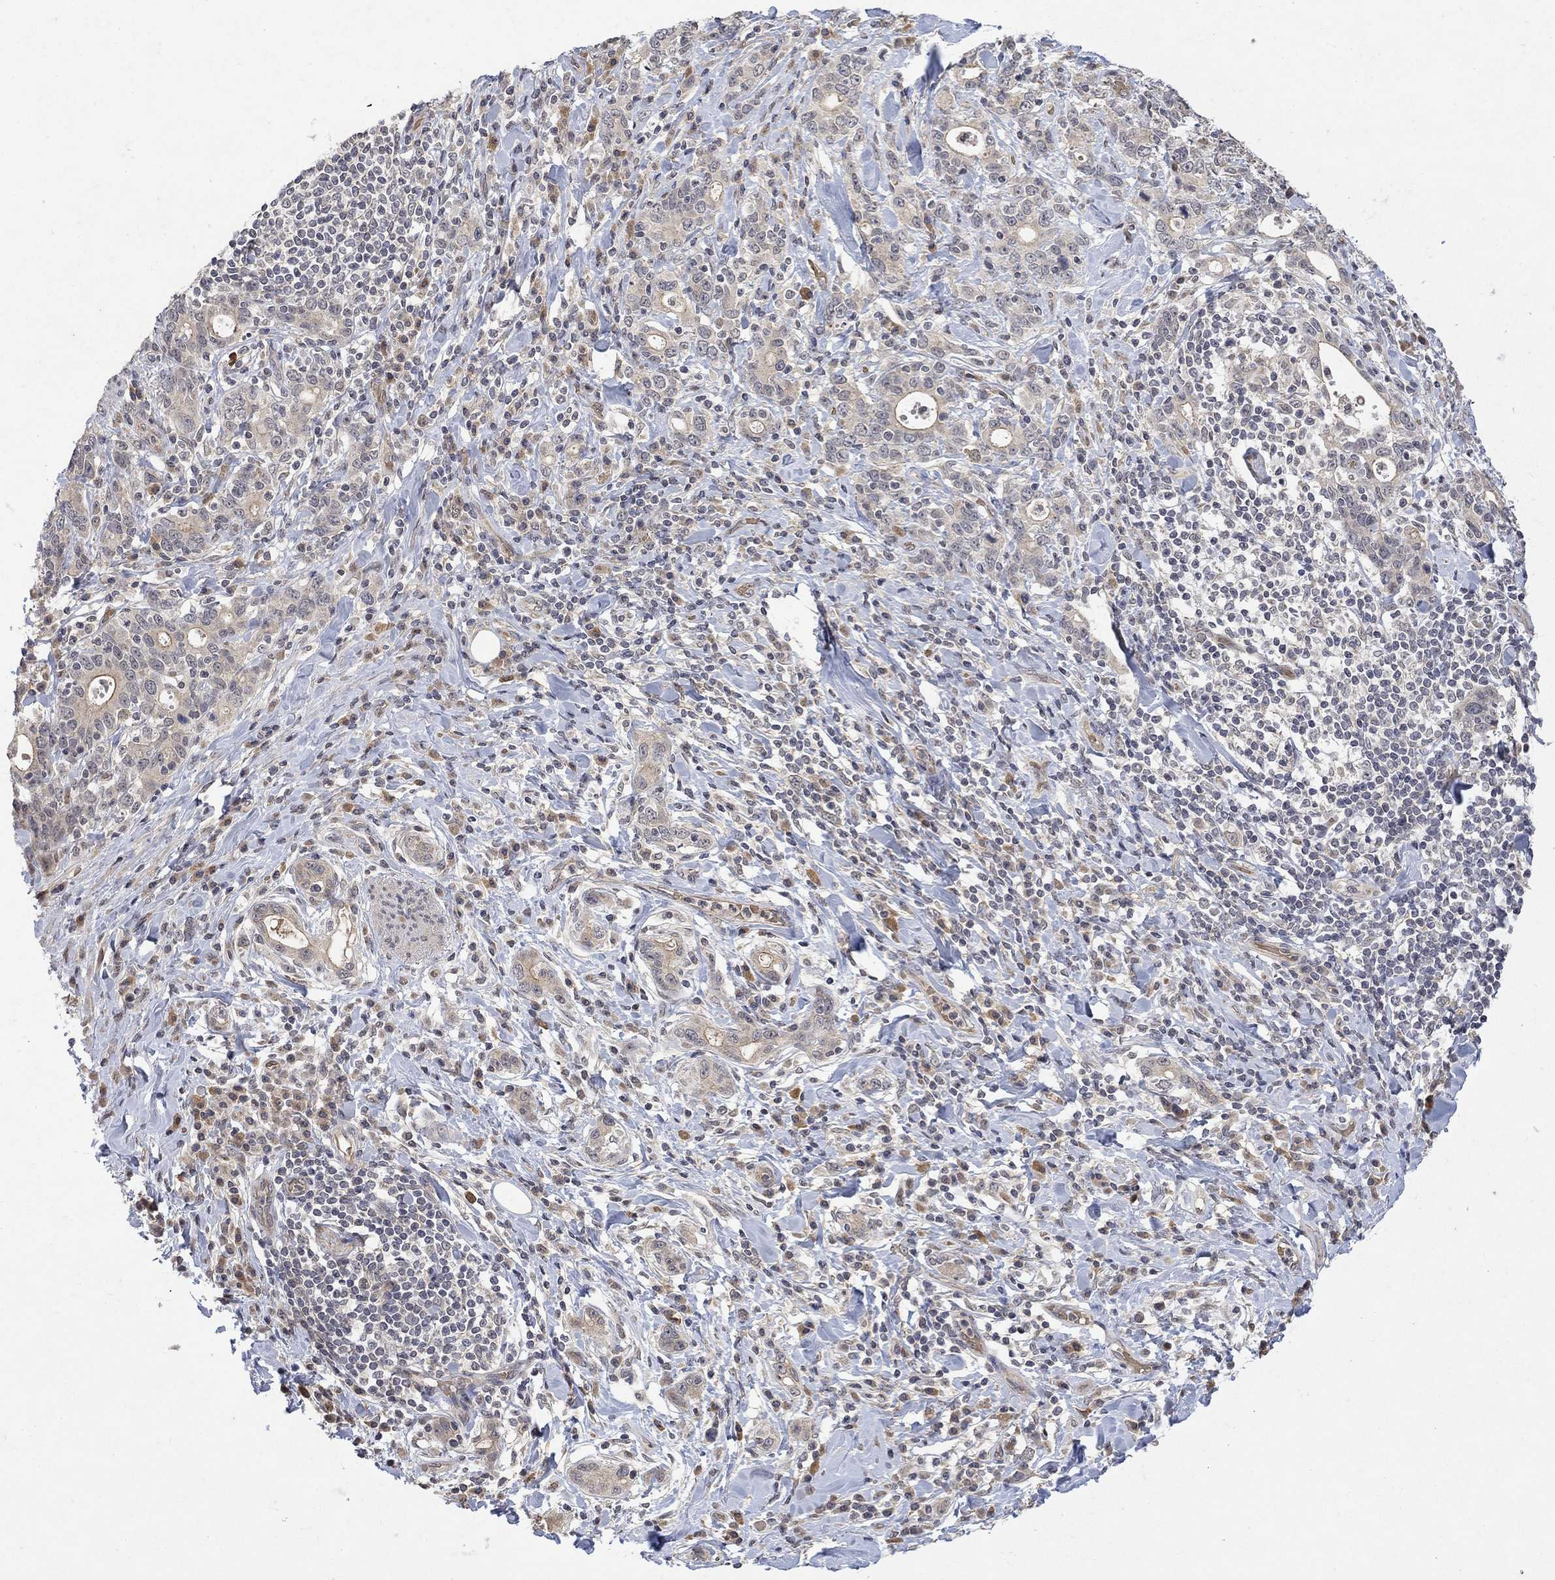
{"staining": {"intensity": "moderate", "quantity": "<25%", "location": "cytoplasmic/membranous"}, "tissue": "stomach cancer", "cell_type": "Tumor cells", "image_type": "cancer", "snomed": [{"axis": "morphology", "description": "Adenocarcinoma, NOS"}, {"axis": "topography", "description": "Stomach"}], "caption": "There is low levels of moderate cytoplasmic/membranous expression in tumor cells of stomach cancer, as demonstrated by immunohistochemical staining (brown color).", "gene": "GRIN2D", "patient": {"sex": "male", "age": 79}}